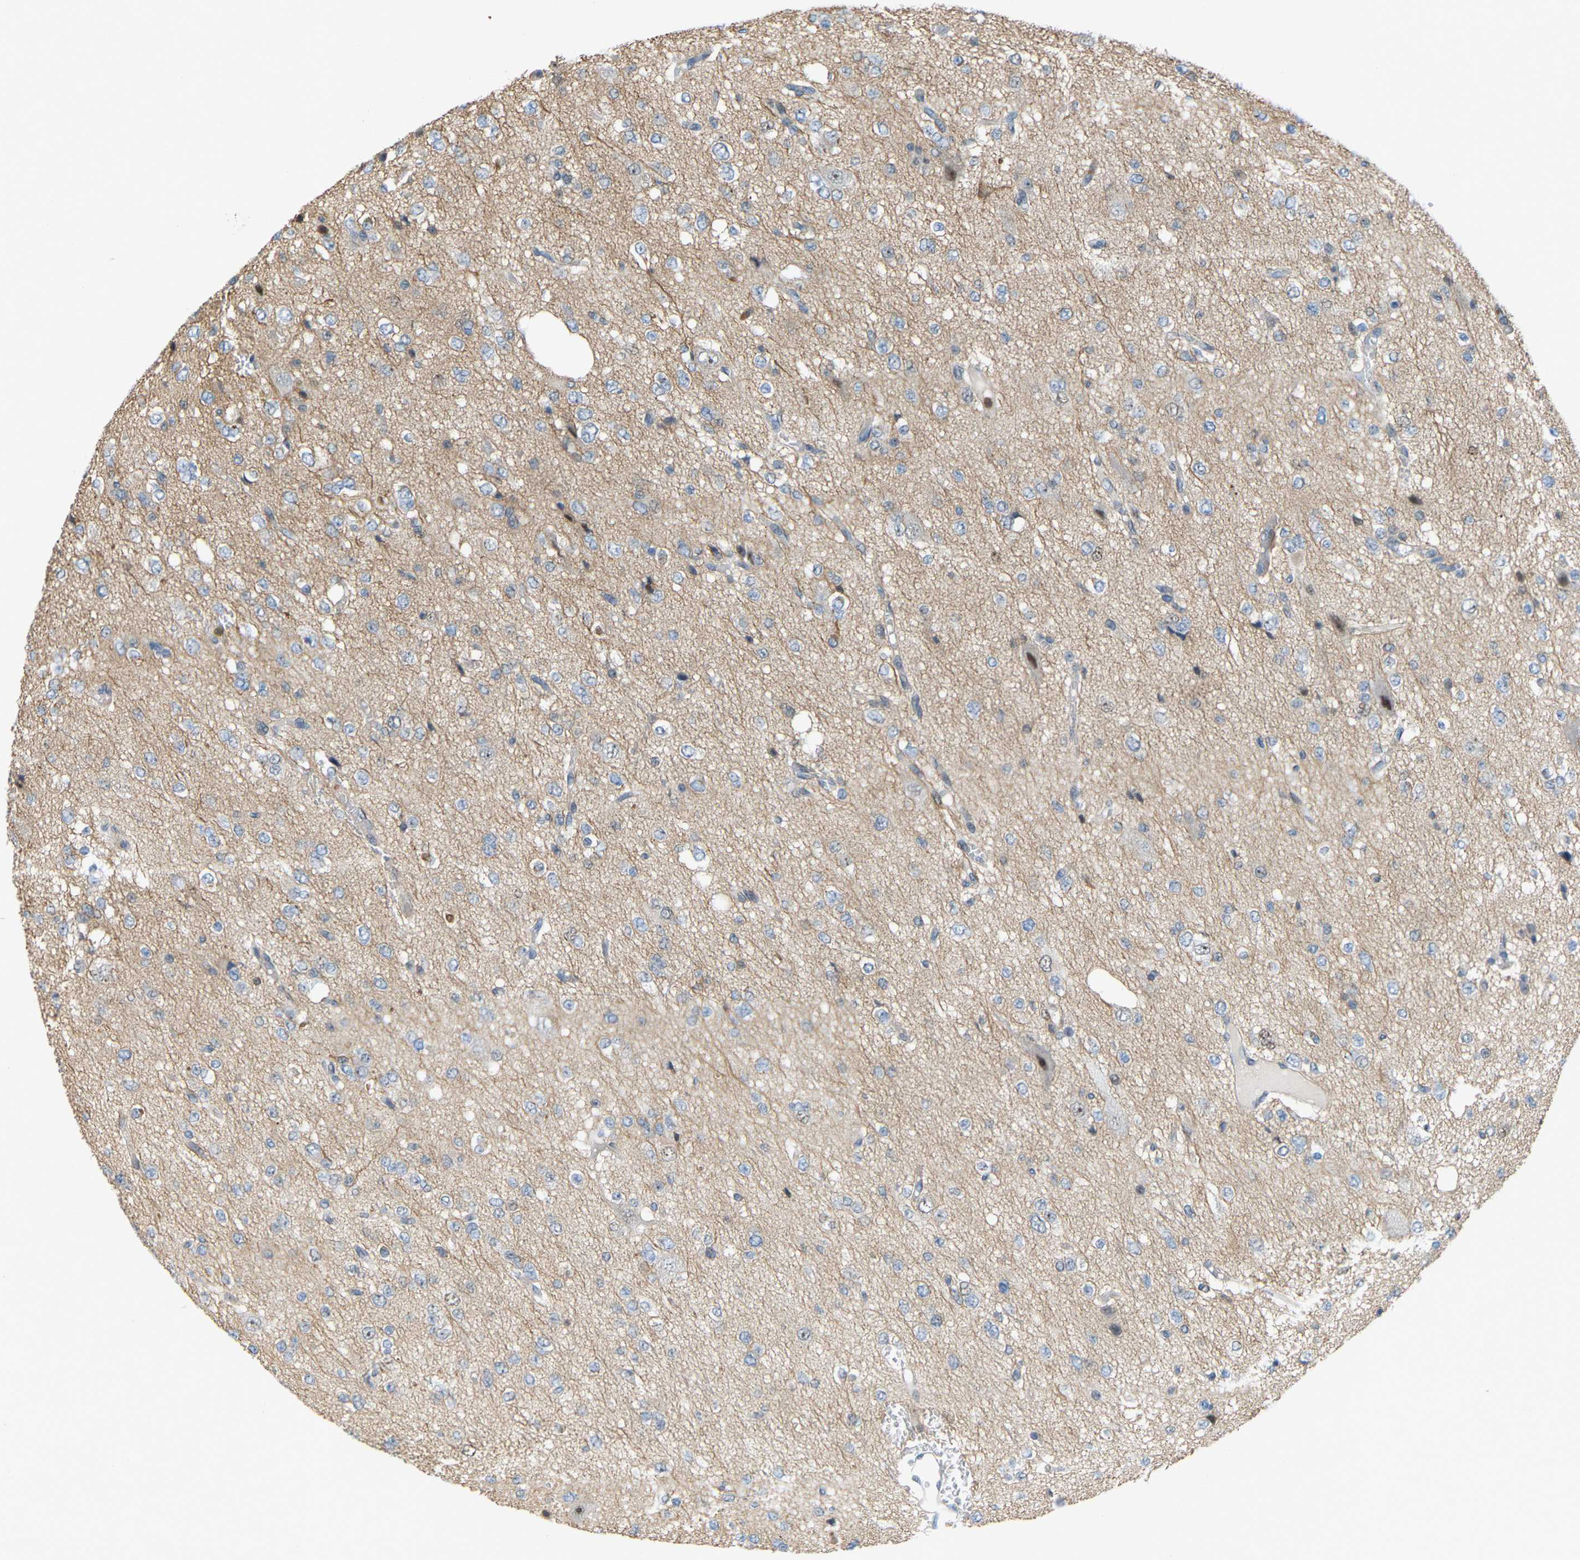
{"staining": {"intensity": "negative", "quantity": "none", "location": "none"}, "tissue": "glioma", "cell_type": "Tumor cells", "image_type": "cancer", "snomed": [{"axis": "morphology", "description": "Glioma, malignant, Low grade"}, {"axis": "topography", "description": "Brain"}], "caption": "The histopathology image shows no significant expression in tumor cells of glioma.", "gene": "CROT", "patient": {"sex": "male", "age": 38}}